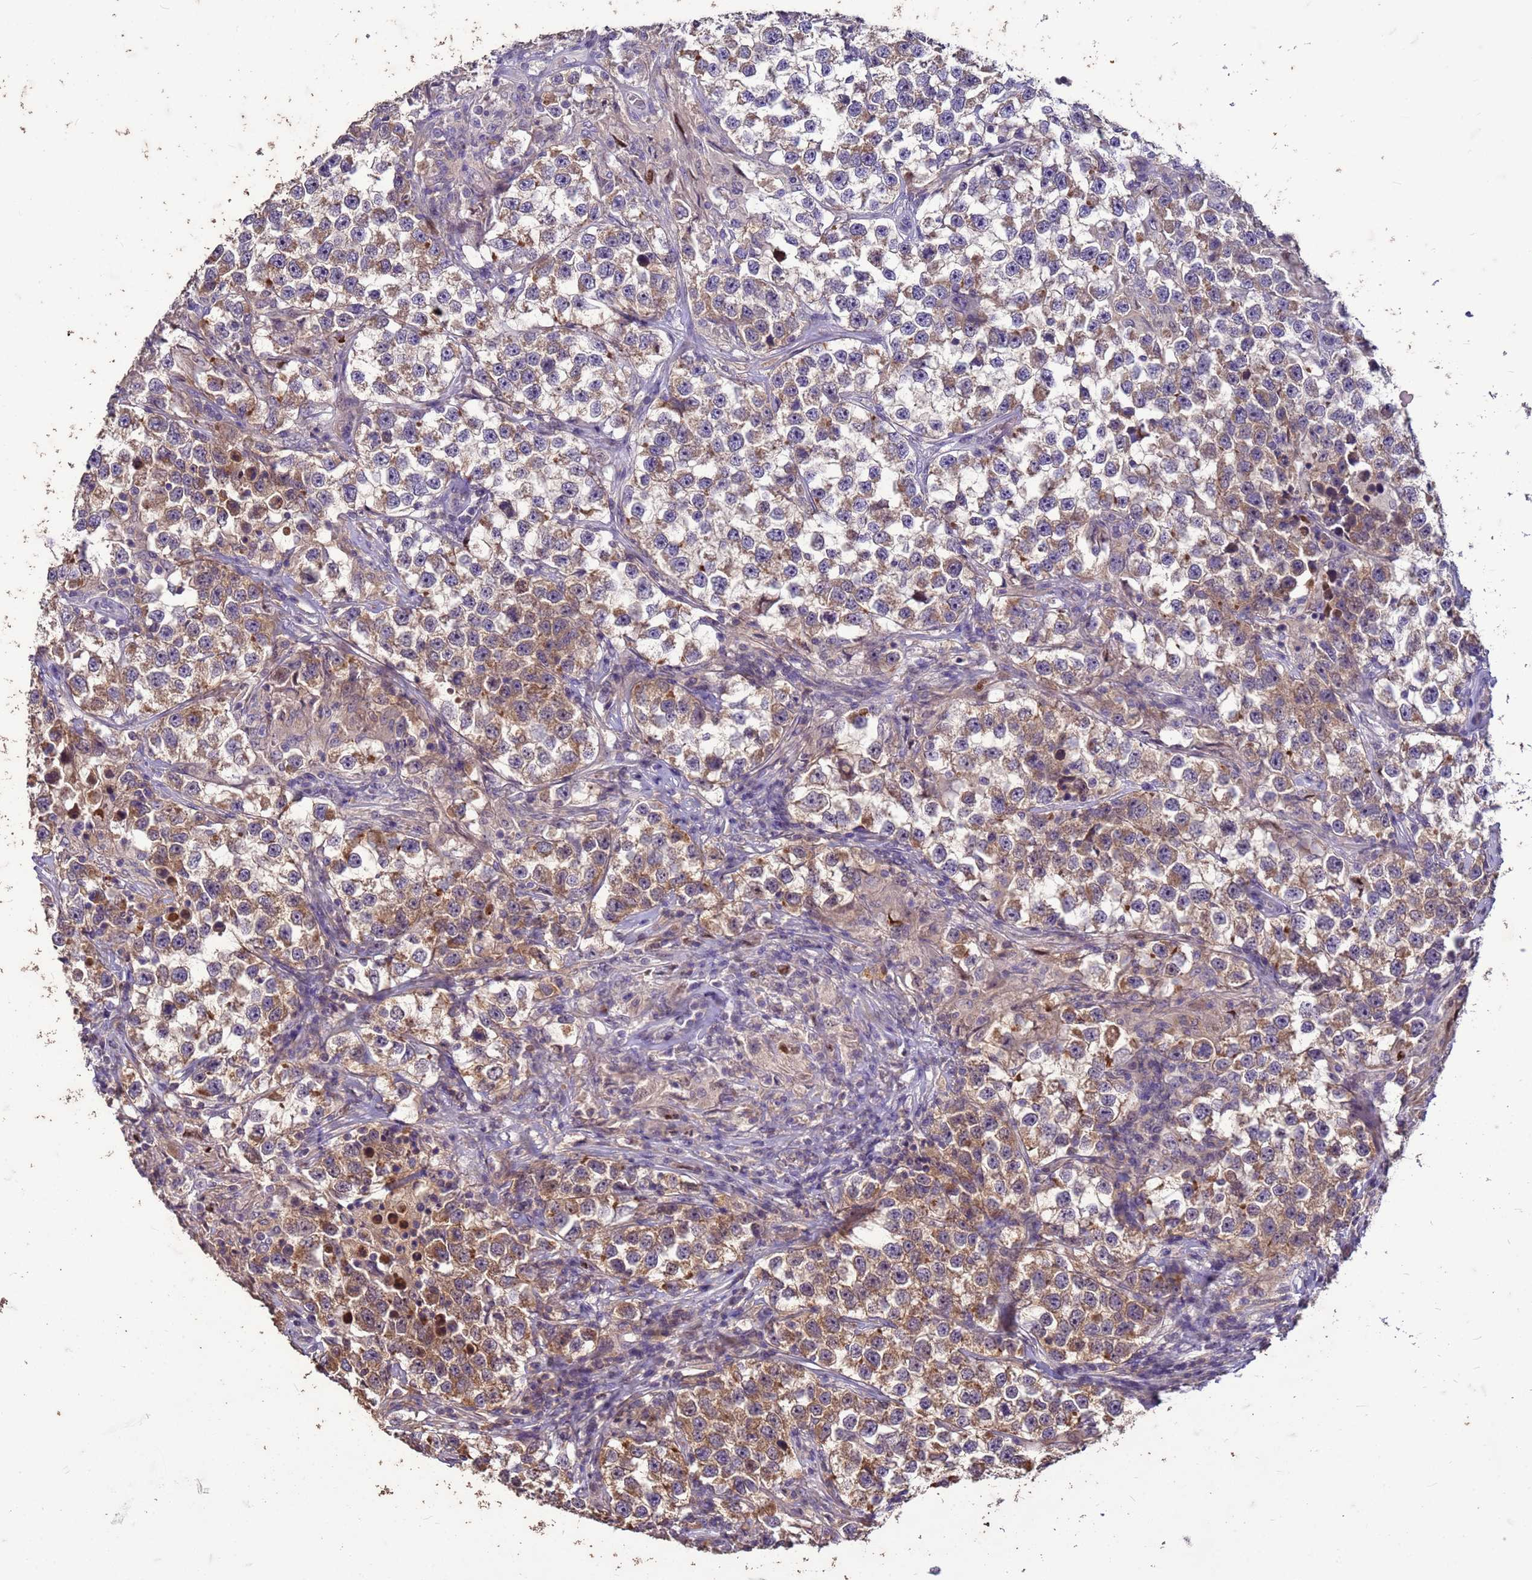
{"staining": {"intensity": "moderate", "quantity": "25%-75%", "location": "cytoplasmic/membranous"}, "tissue": "testis cancer", "cell_type": "Tumor cells", "image_type": "cancer", "snomed": [{"axis": "morphology", "description": "Seminoma, NOS"}, {"axis": "topography", "description": "Testis"}], "caption": "Protein staining of seminoma (testis) tissue exhibits moderate cytoplasmic/membranous expression in about 25%-75% of tumor cells.", "gene": "FAM184B", "patient": {"sex": "male", "age": 46}}